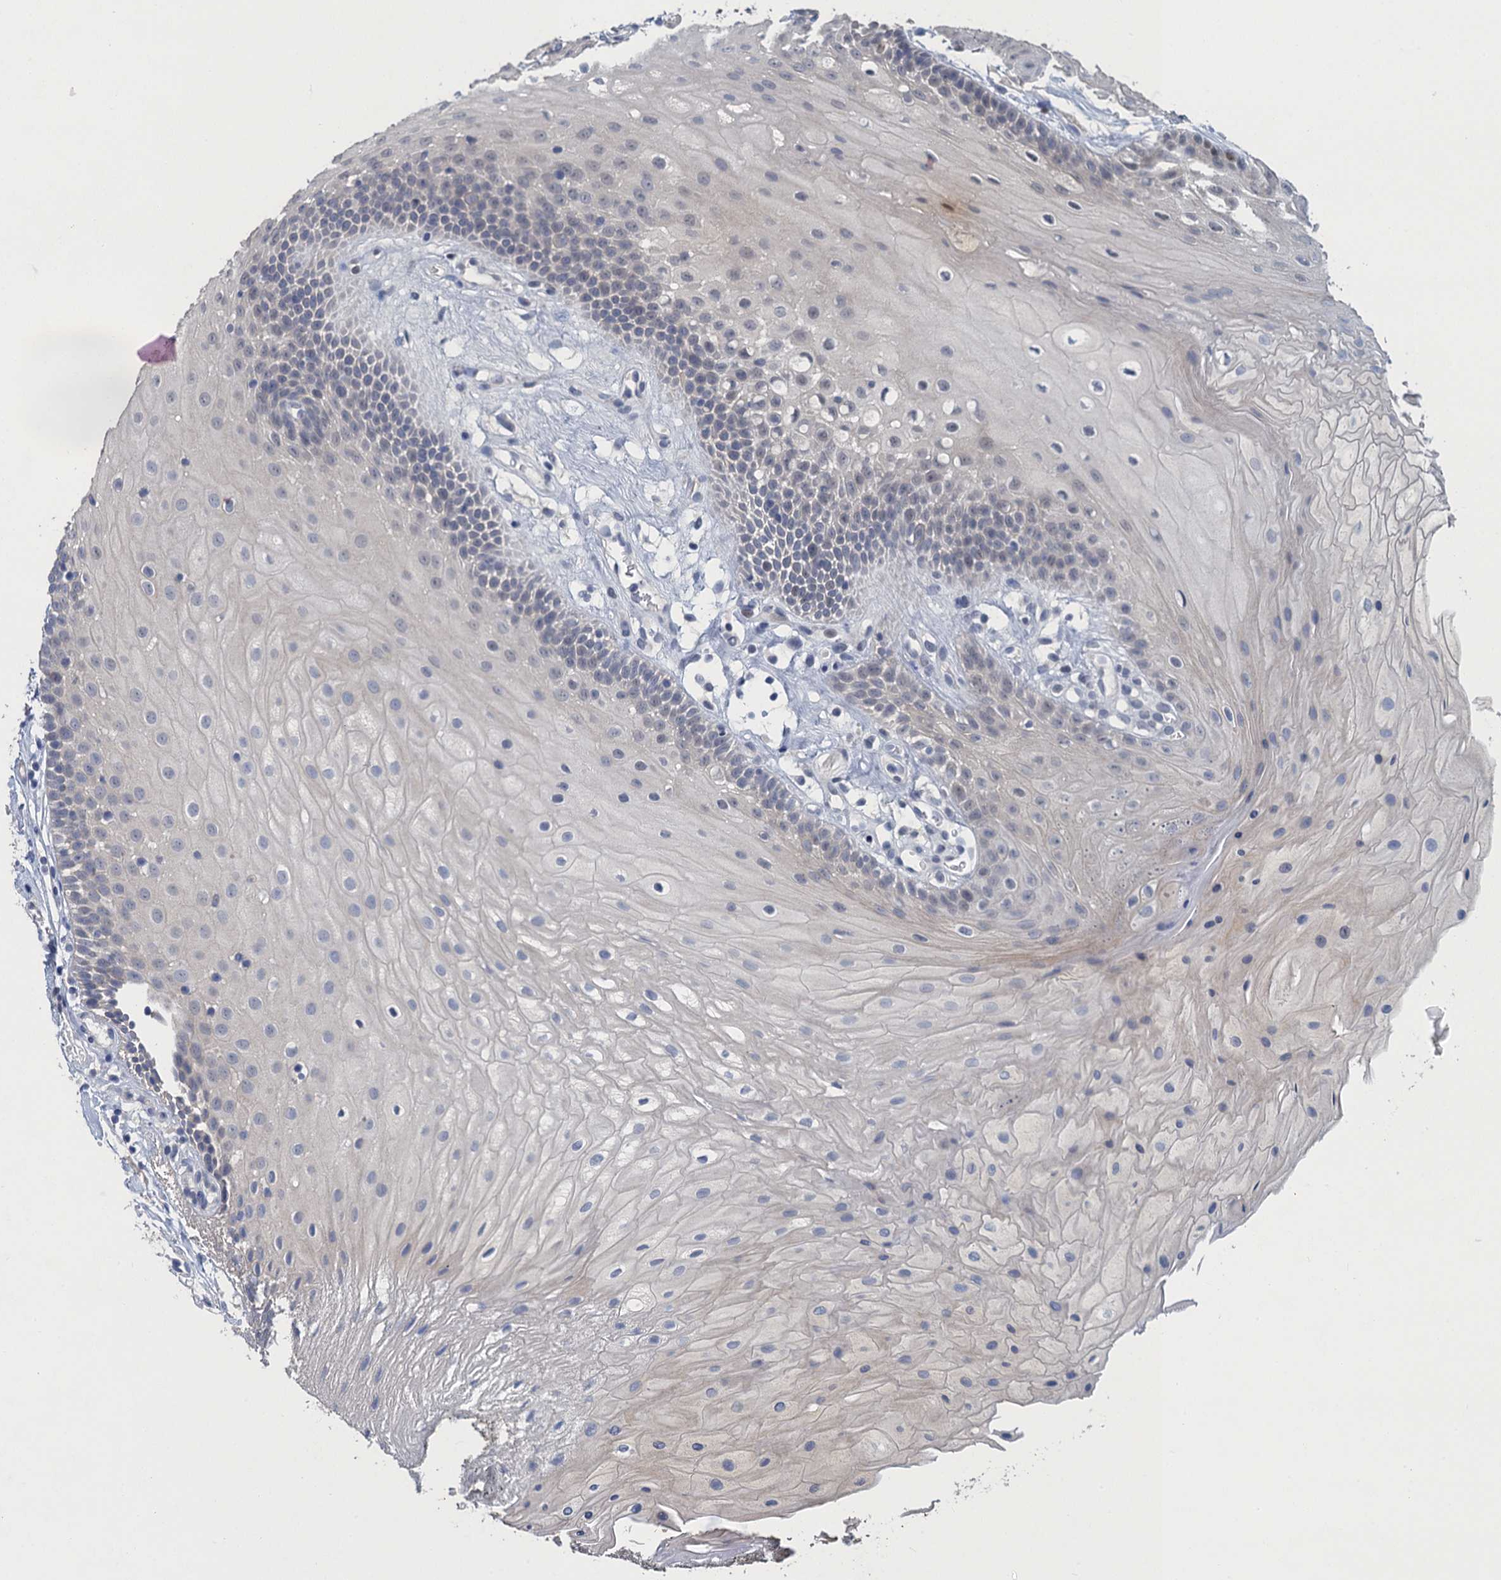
{"staining": {"intensity": "weak", "quantity": "<25%", "location": "nuclear"}, "tissue": "oral mucosa", "cell_type": "Squamous epithelial cells", "image_type": "normal", "snomed": [{"axis": "morphology", "description": "Normal tissue, NOS"}, {"axis": "topography", "description": "Oral tissue"}], "caption": "DAB (3,3'-diaminobenzidine) immunohistochemical staining of normal oral mucosa demonstrates no significant positivity in squamous epithelial cells. The staining is performed using DAB brown chromogen with nuclei counter-stained in using hematoxylin.", "gene": "MRFAP1", "patient": {"sex": "female", "age": 80}}